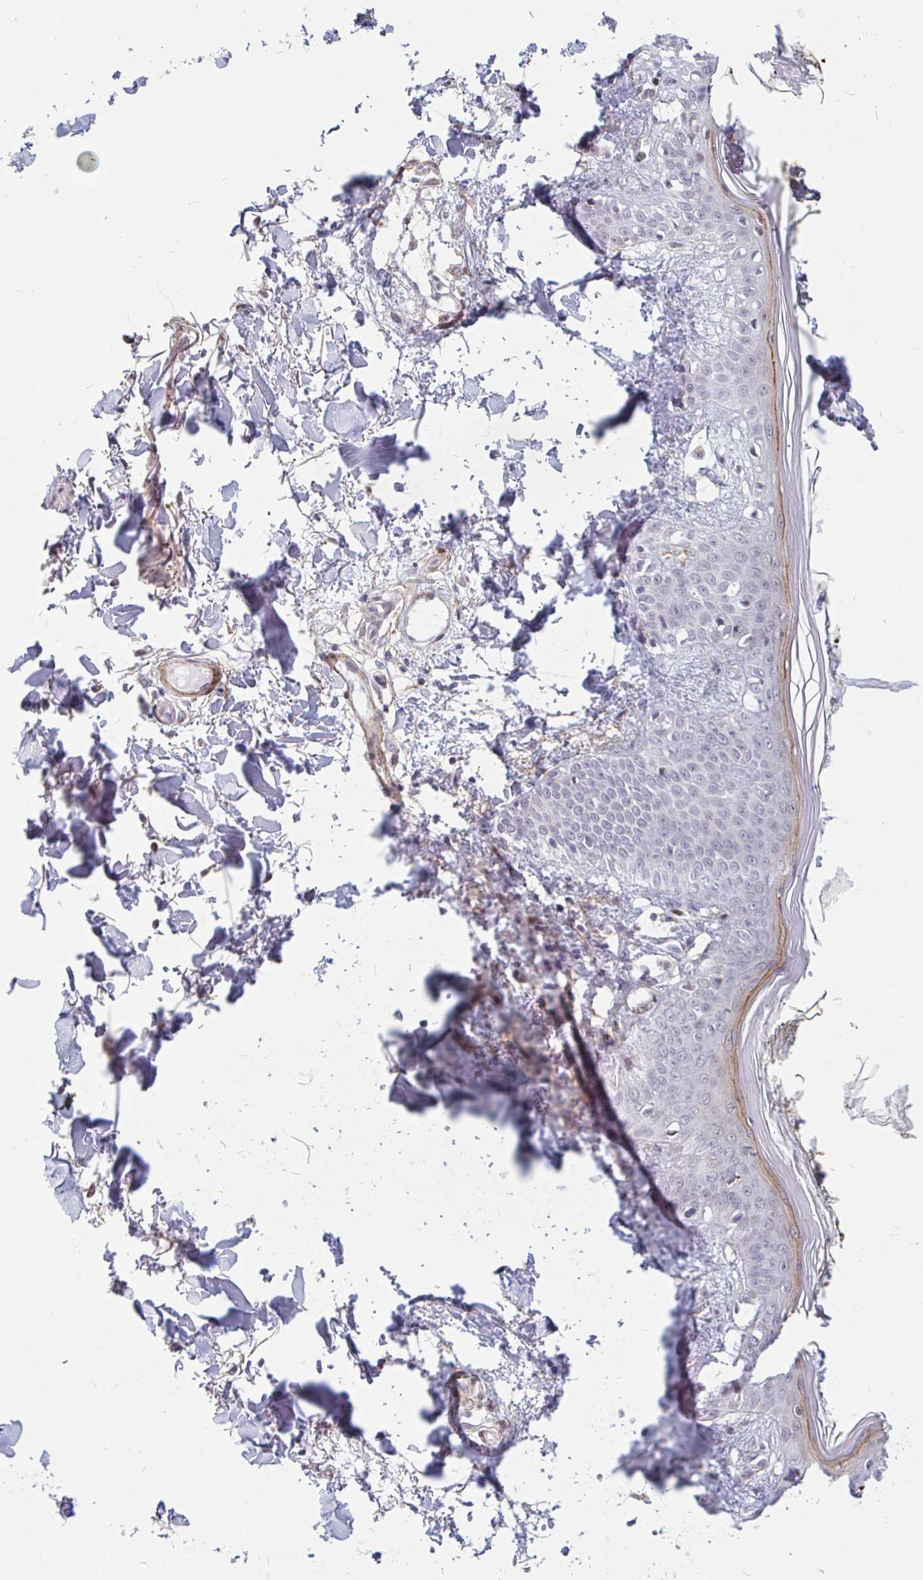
{"staining": {"intensity": "moderate", "quantity": ">75%", "location": "cytoplasmic/membranous,nuclear"}, "tissue": "skin", "cell_type": "Fibroblasts", "image_type": "normal", "snomed": [{"axis": "morphology", "description": "Normal tissue, NOS"}, {"axis": "topography", "description": "Skin"}], "caption": "Normal skin was stained to show a protein in brown. There is medium levels of moderate cytoplasmic/membranous,nuclear positivity in approximately >75% of fibroblasts.", "gene": "TMEM119", "patient": {"sex": "female", "age": 34}}